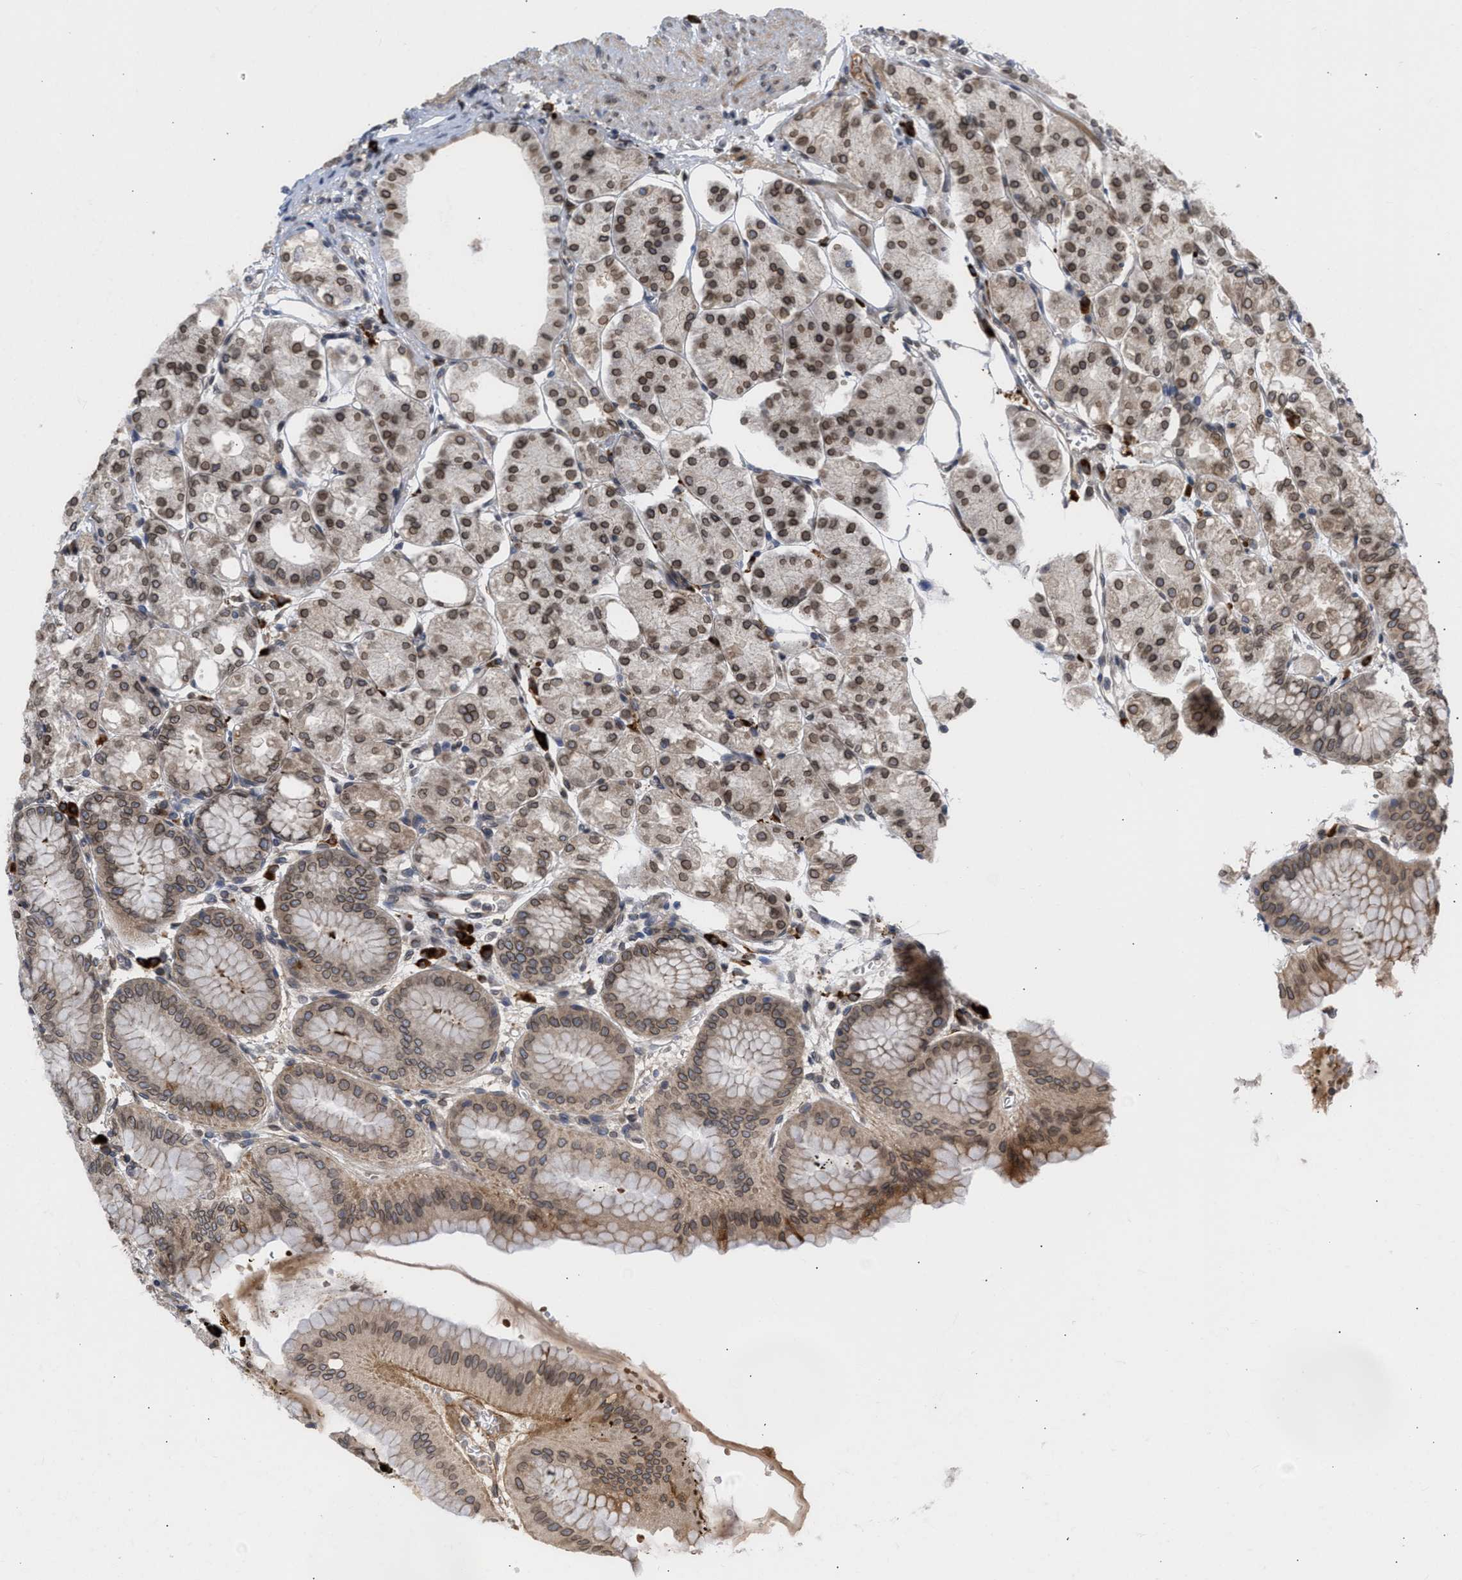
{"staining": {"intensity": "moderate", "quantity": ">75%", "location": "cytoplasmic/membranous,nuclear"}, "tissue": "stomach", "cell_type": "Glandular cells", "image_type": "normal", "snomed": [{"axis": "morphology", "description": "Normal tissue, NOS"}, {"axis": "topography", "description": "Stomach, lower"}], "caption": "Immunohistochemistry (DAB (3,3'-diaminobenzidine)) staining of benign human stomach shows moderate cytoplasmic/membranous,nuclear protein expression in approximately >75% of glandular cells. Nuclei are stained in blue.", "gene": "NUP62", "patient": {"sex": "male", "age": 71}}